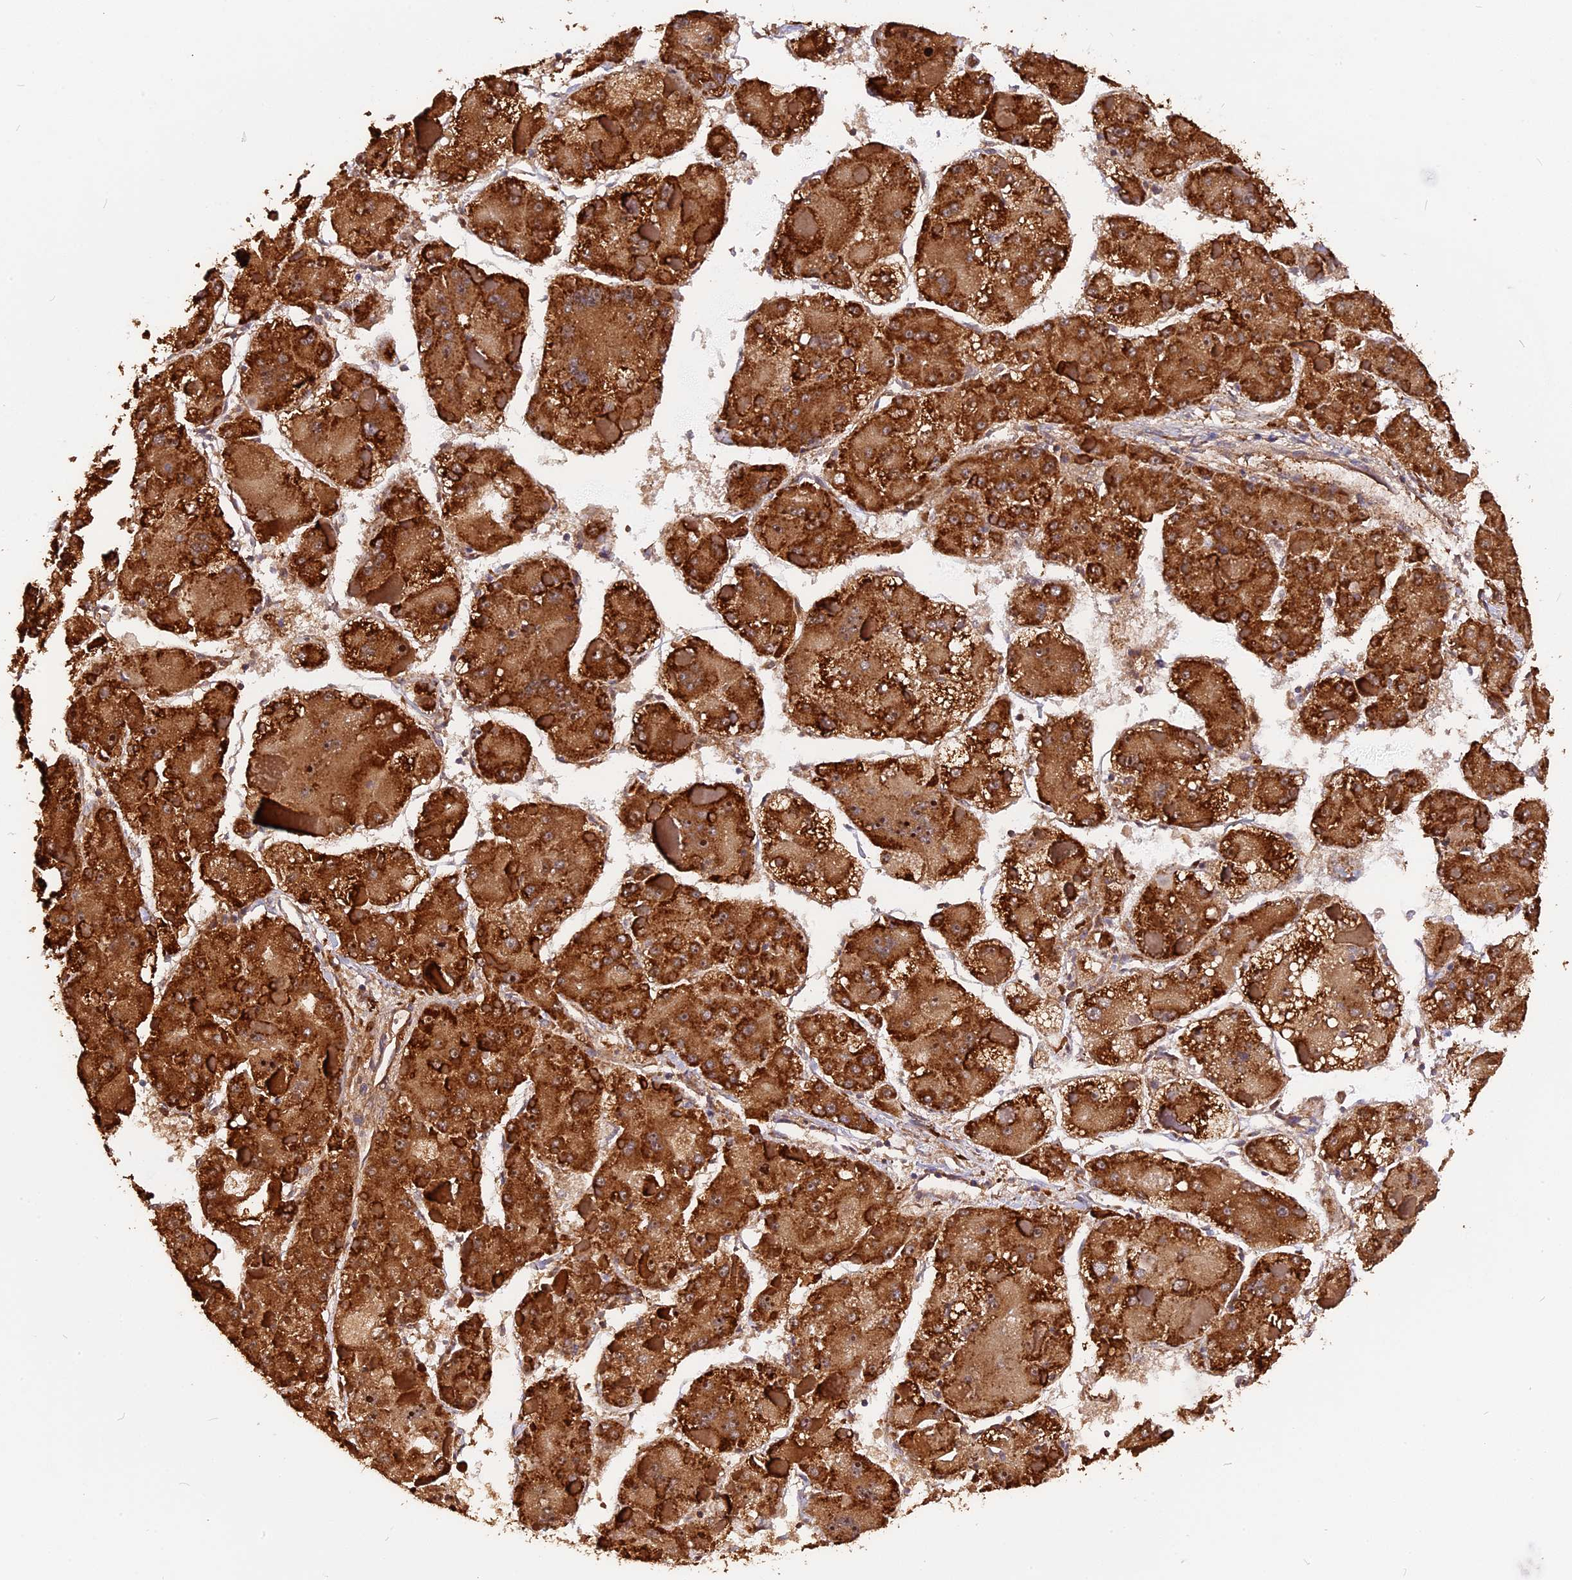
{"staining": {"intensity": "strong", "quantity": ">75%", "location": "cytoplasmic/membranous,nuclear"}, "tissue": "liver cancer", "cell_type": "Tumor cells", "image_type": "cancer", "snomed": [{"axis": "morphology", "description": "Carcinoma, Hepatocellular, NOS"}, {"axis": "topography", "description": "Liver"}], "caption": "Immunohistochemistry (IHC) photomicrograph of neoplastic tissue: human hepatocellular carcinoma (liver) stained using IHC demonstrates high levels of strong protein expression localized specifically in the cytoplasmic/membranous and nuclear of tumor cells, appearing as a cytoplasmic/membranous and nuclear brown color.", "gene": "GNPTAB", "patient": {"sex": "female", "age": 73}}